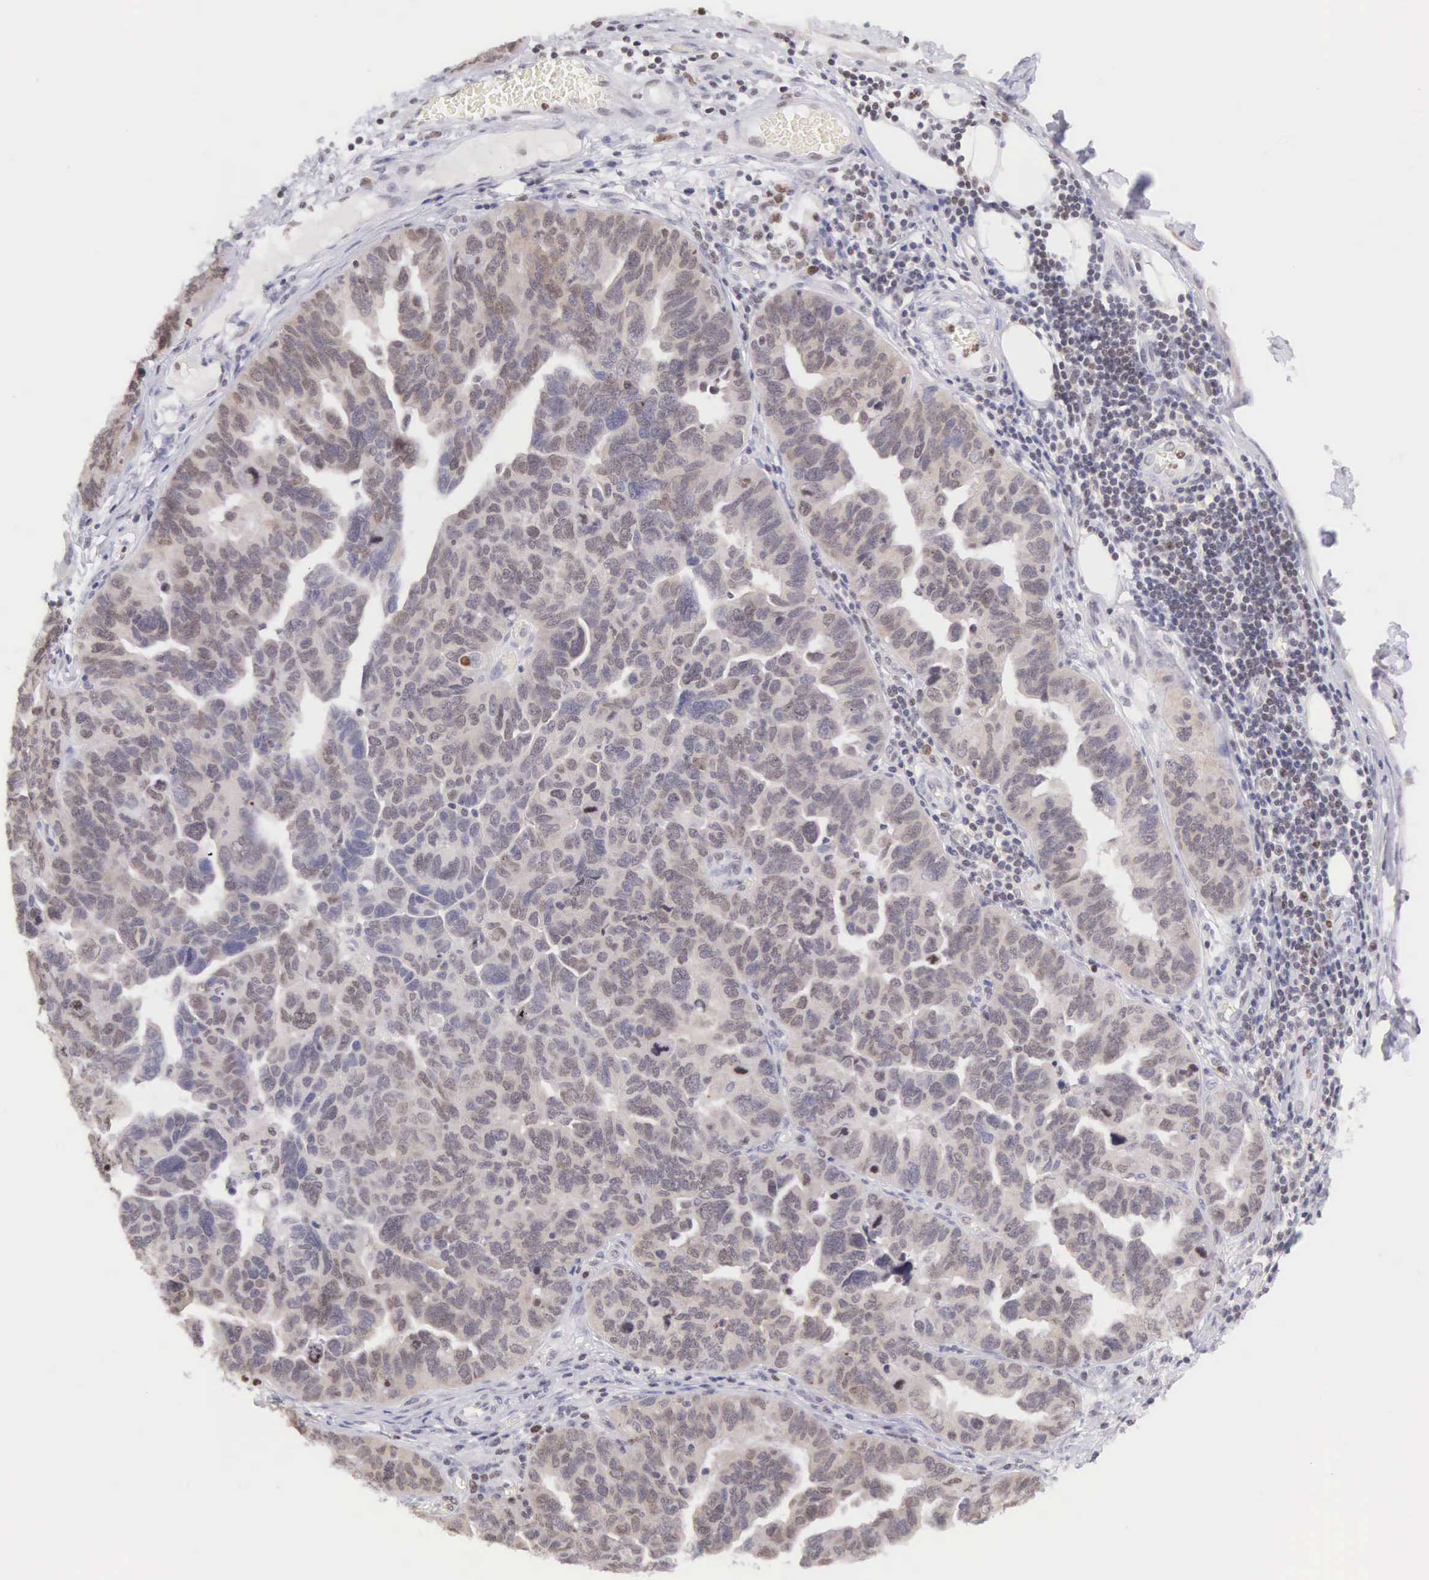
{"staining": {"intensity": "moderate", "quantity": ">75%", "location": "cytoplasmic/membranous,nuclear"}, "tissue": "ovarian cancer", "cell_type": "Tumor cells", "image_type": "cancer", "snomed": [{"axis": "morphology", "description": "Cystadenocarcinoma, serous, NOS"}, {"axis": "topography", "description": "Ovary"}], "caption": "Immunohistochemical staining of human ovarian serous cystadenocarcinoma shows medium levels of moderate cytoplasmic/membranous and nuclear expression in approximately >75% of tumor cells.", "gene": "VRK1", "patient": {"sex": "female", "age": 64}}